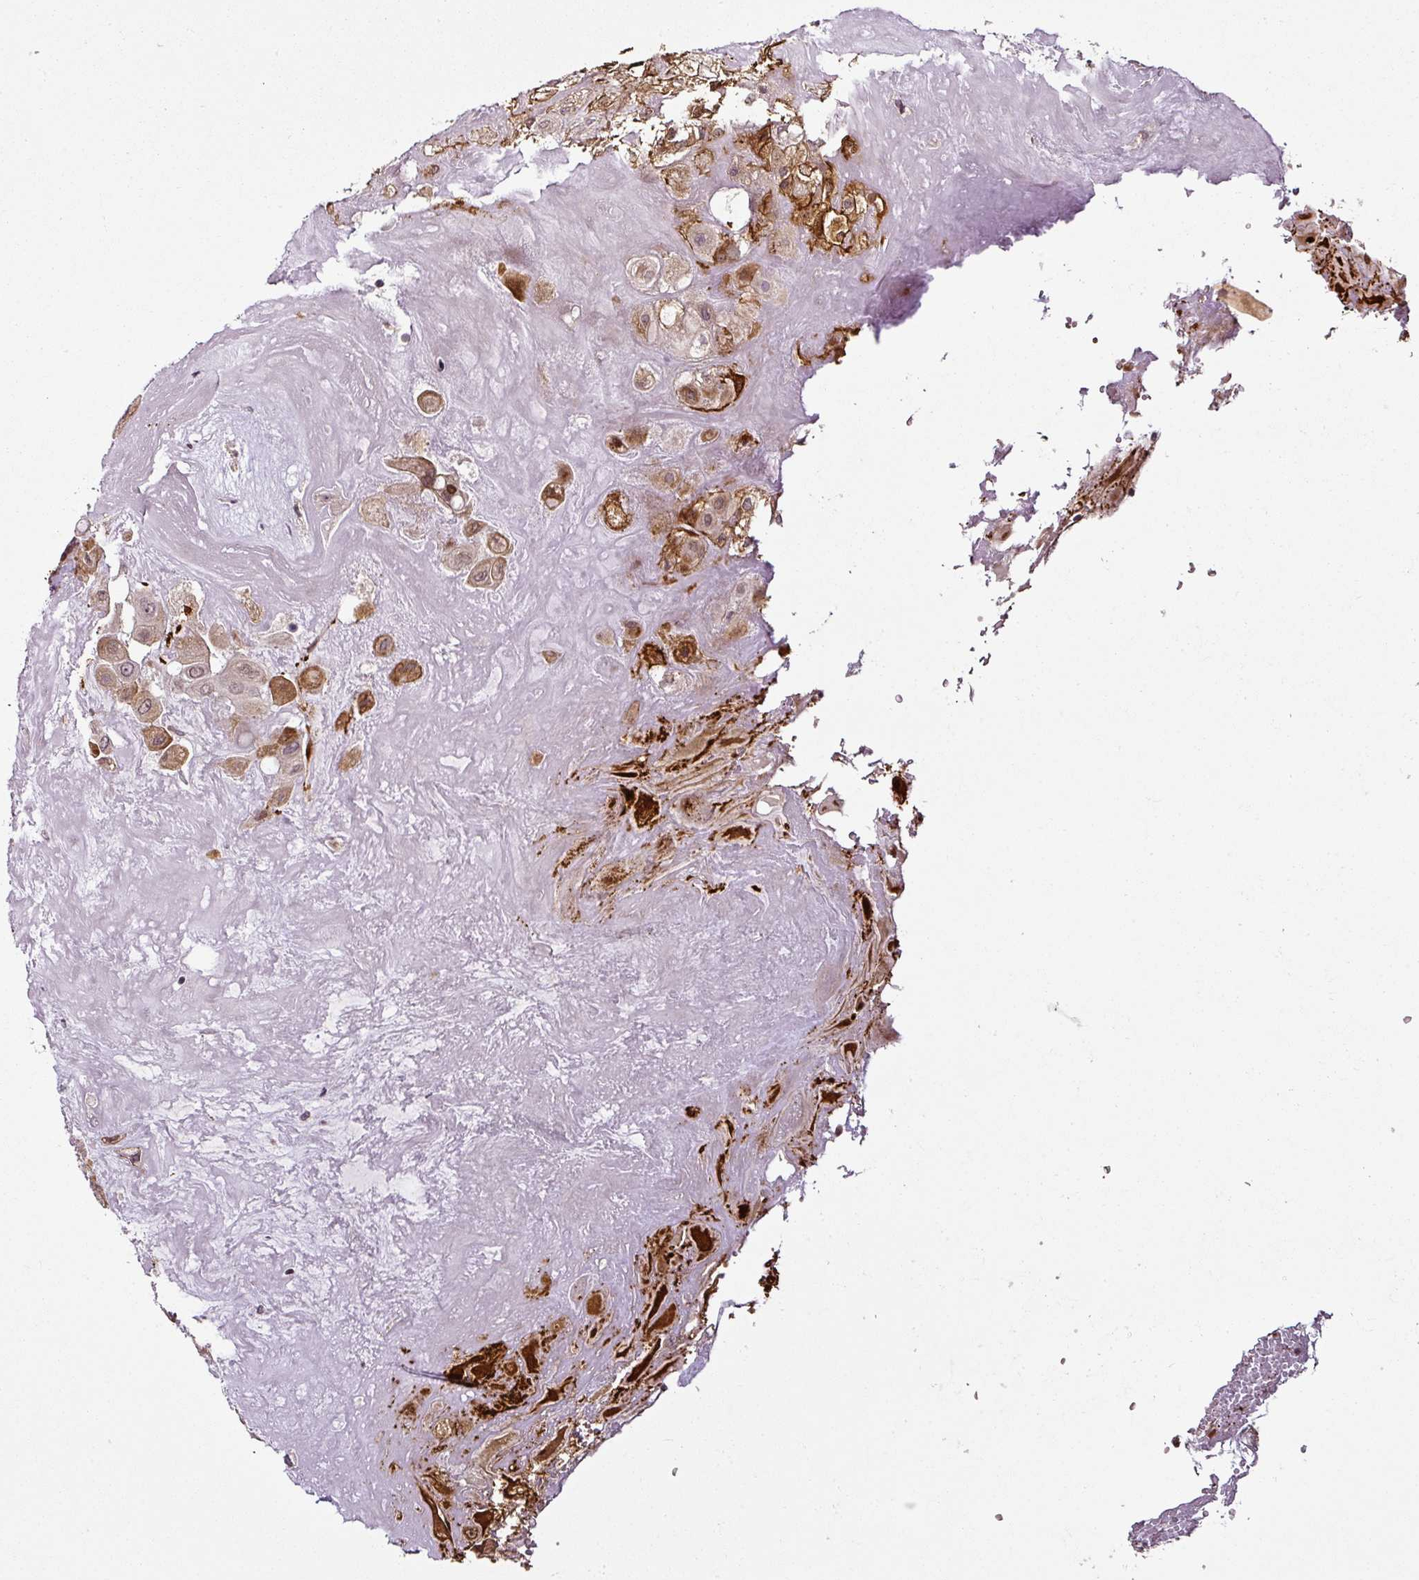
{"staining": {"intensity": "moderate", "quantity": ">75%", "location": "cytoplasmic/membranous"}, "tissue": "placenta", "cell_type": "Decidual cells", "image_type": "normal", "snomed": [{"axis": "morphology", "description": "Normal tissue, NOS"}, {"axis": "topography", "description": "Placenta"}], "caption": "Immunohistochemistry (IHC) of benign placenta displays medium levels of moderate cytoplasmic/membranous positivity in about >75% of decidual cells. (DAB = brown stain, brightfield microscopy at high magnification).", "gene": "COPRS", "patient": {"sex": "female", "age": 32}}